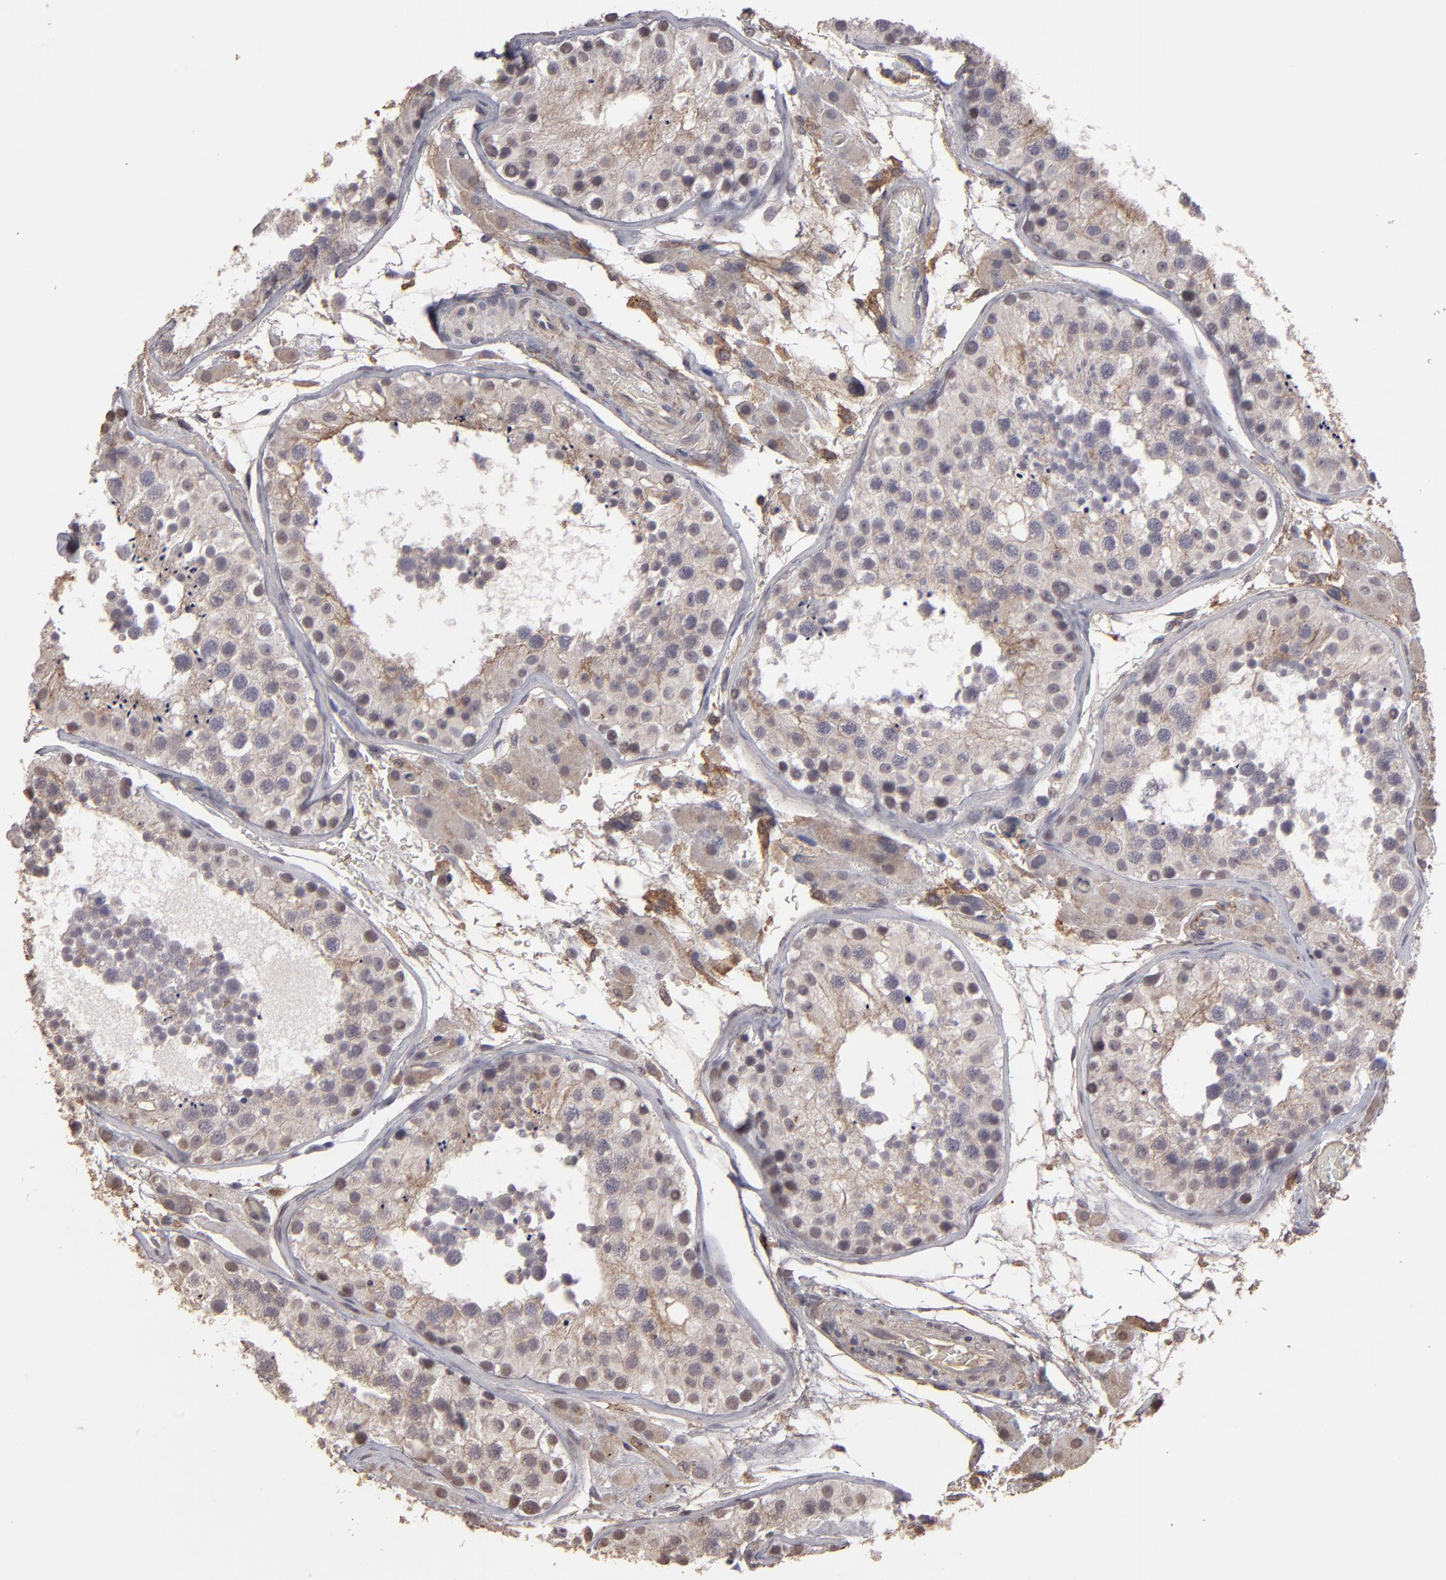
{"staining": {"intensity": "weak", "quantity": "25%-75%", "location": "cytoplasmic/membranous"}, "tissue": "testis", "cell_type": "Cells in seminiferous ducts", "image_type": "normal", "snomed": [{"axis": "morphology", "description": "Normal tissue, NOS"}, {"axis": "topography", "description": "Testis"}], "caption": "Human testis stained with a brown dye shows weak cytoplasmic/membranous positive expression in about 25%-75% of cells in seminiferous ducts.", "gene": "ITGB5", "patient": {"sex": "male", "age": 26}}